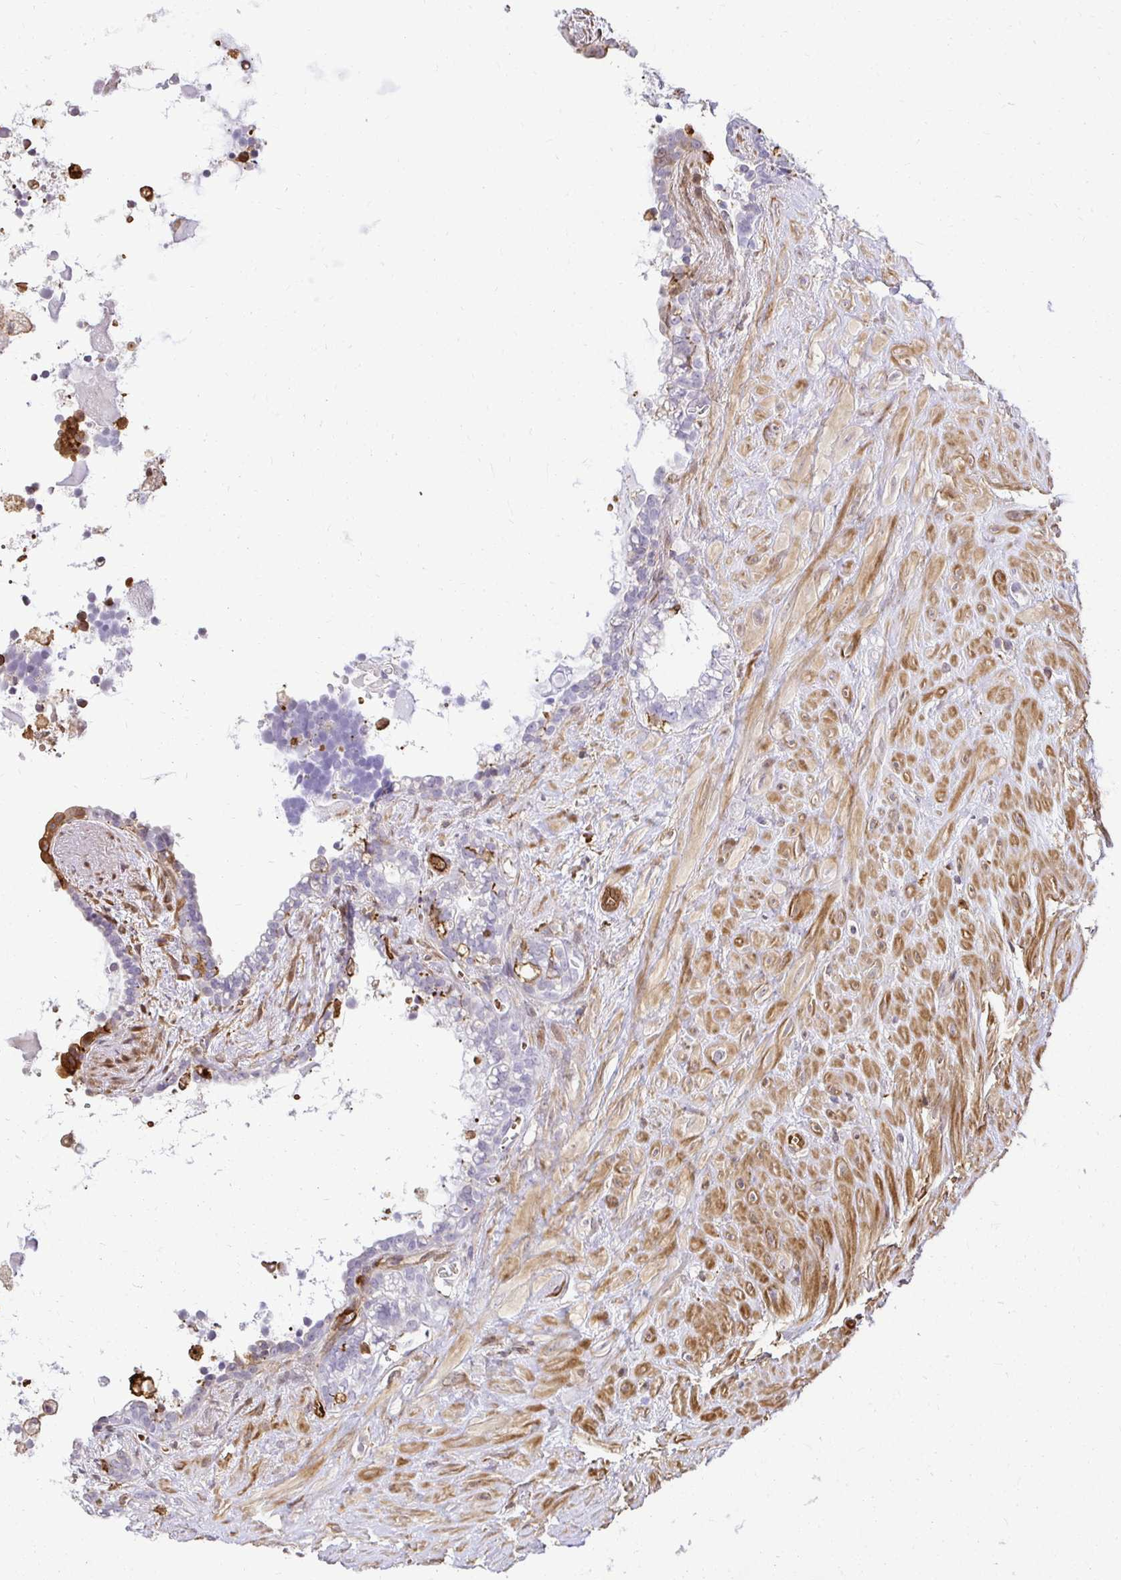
{"staining": {"intensity": "negative", "quantity": "none", "location": "none"}, "tissue": "seminal vesicle", "cell_type": "Glandular cells", "image_type": "normal", "snomed": [{"axis": "morphology", "description": "Normal tissue, NOS"}, {"axis": "topography", "description": "Seminal veicle"}], "caption": "Unremarkable seminal vesicle was stained to show a protein in brown. There is no significant staining in glandular cells. (Stains: DAB (3,3'-diaminobenzidine) immunohistochemistry (IHC) with hematoxylin counter stain, Microscopy: brightfield microscopy at high magnification).", "gene": "GSN", "patient": {"sex": "male", "age": 76}}